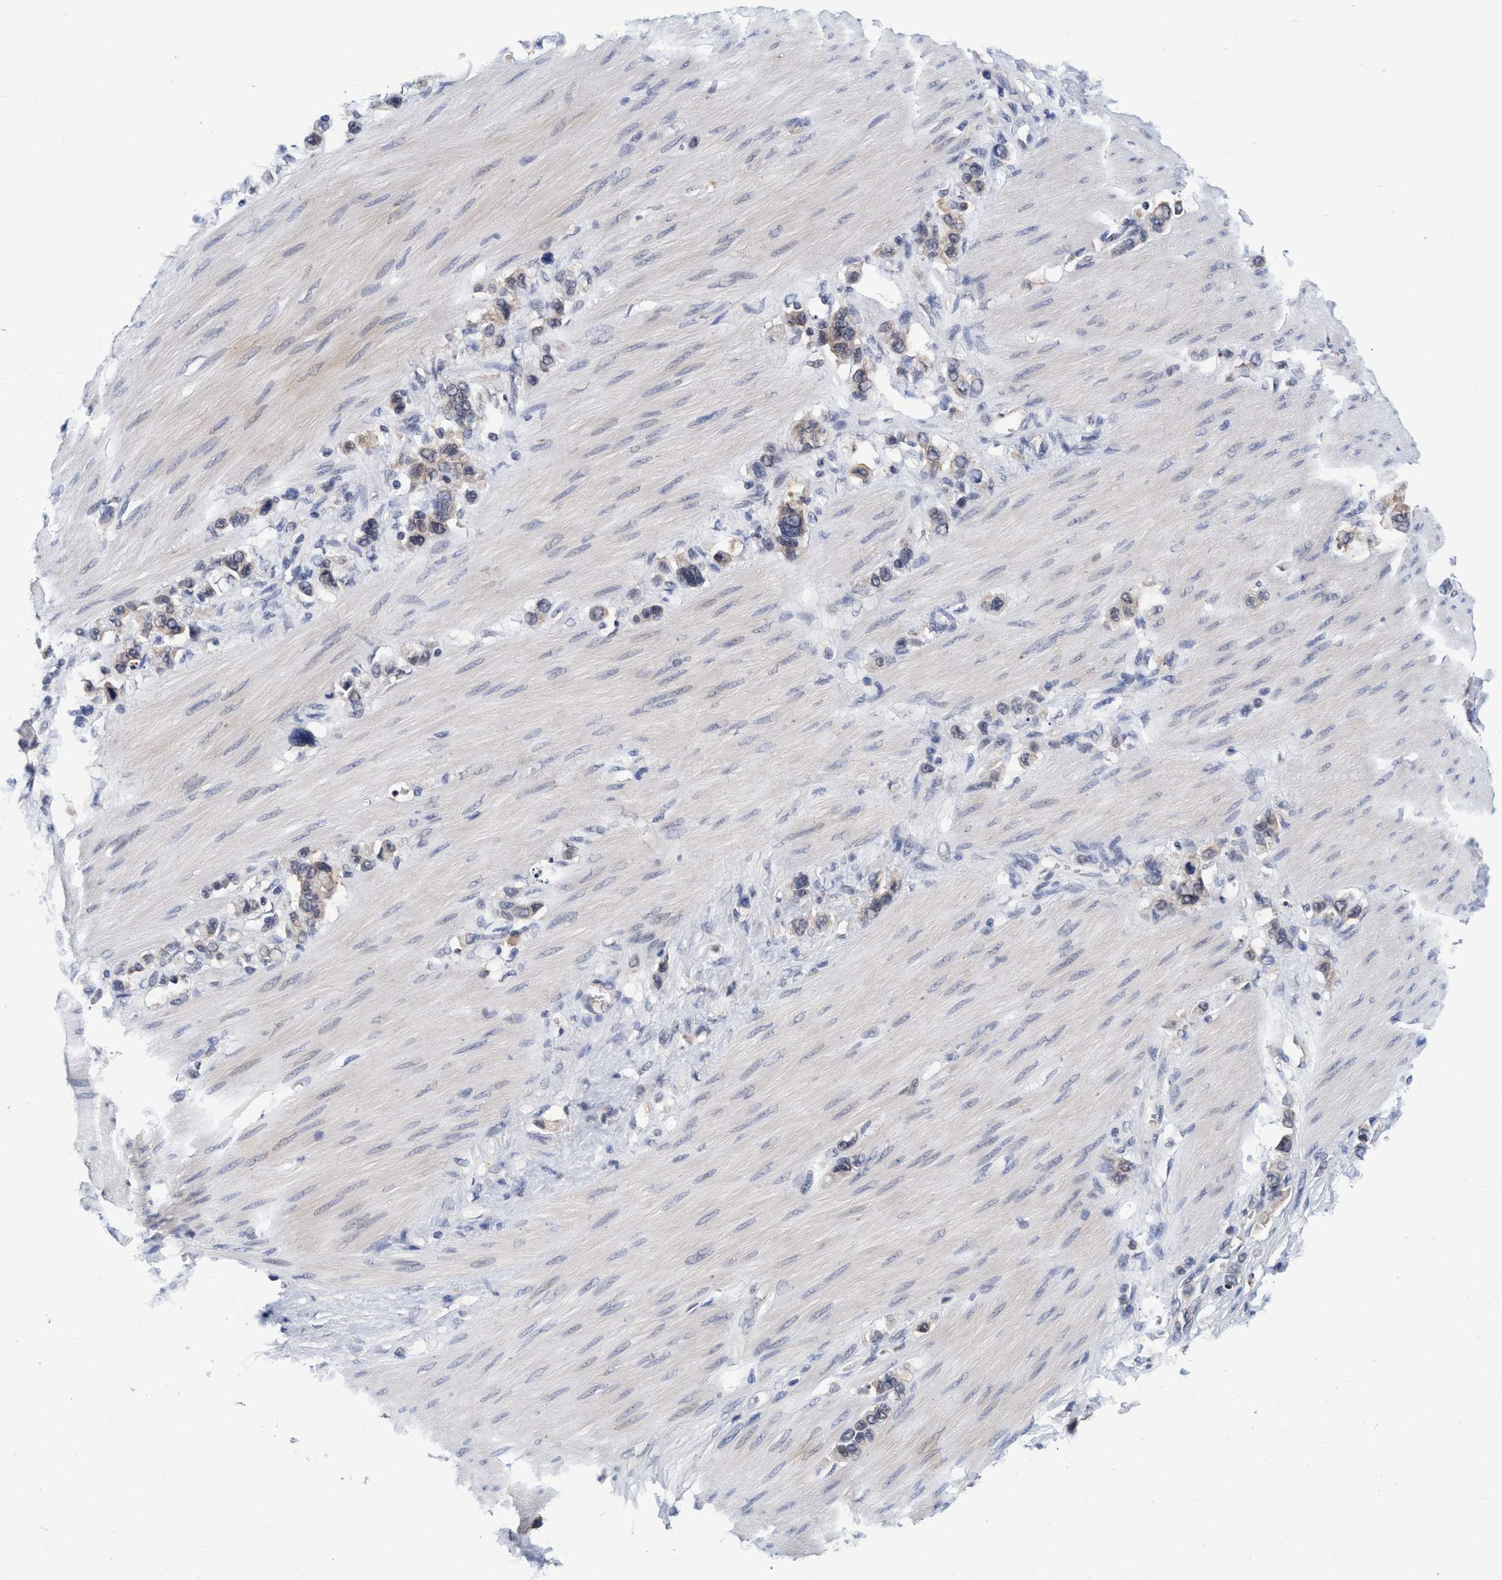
{"staining": {"intensity": "weak", "quantity": "25%-75%", "location": "cytoplasmic/membranous"}, "tissue": "stomach cancer", "cell_type": "Tumor cells", "image_type": "cancer", "snomed": [{"axis": "morphology", "description": "Adenocarcinoma, NOS"}, {"axis": "topography", "description": "Stomach"}], "caption": "IHC micrograph of neoplastic tissue: stomach adenocarcinoma stained using immunohistochemistry displays low levels of weak protein expression localized specifically in the cytoplasmic/membranous of tumor cells, appearing as a cytoplasmic/membranous brown color.", "gene": "PSMD12", "patient": {"sex": "female", "age": 65}}